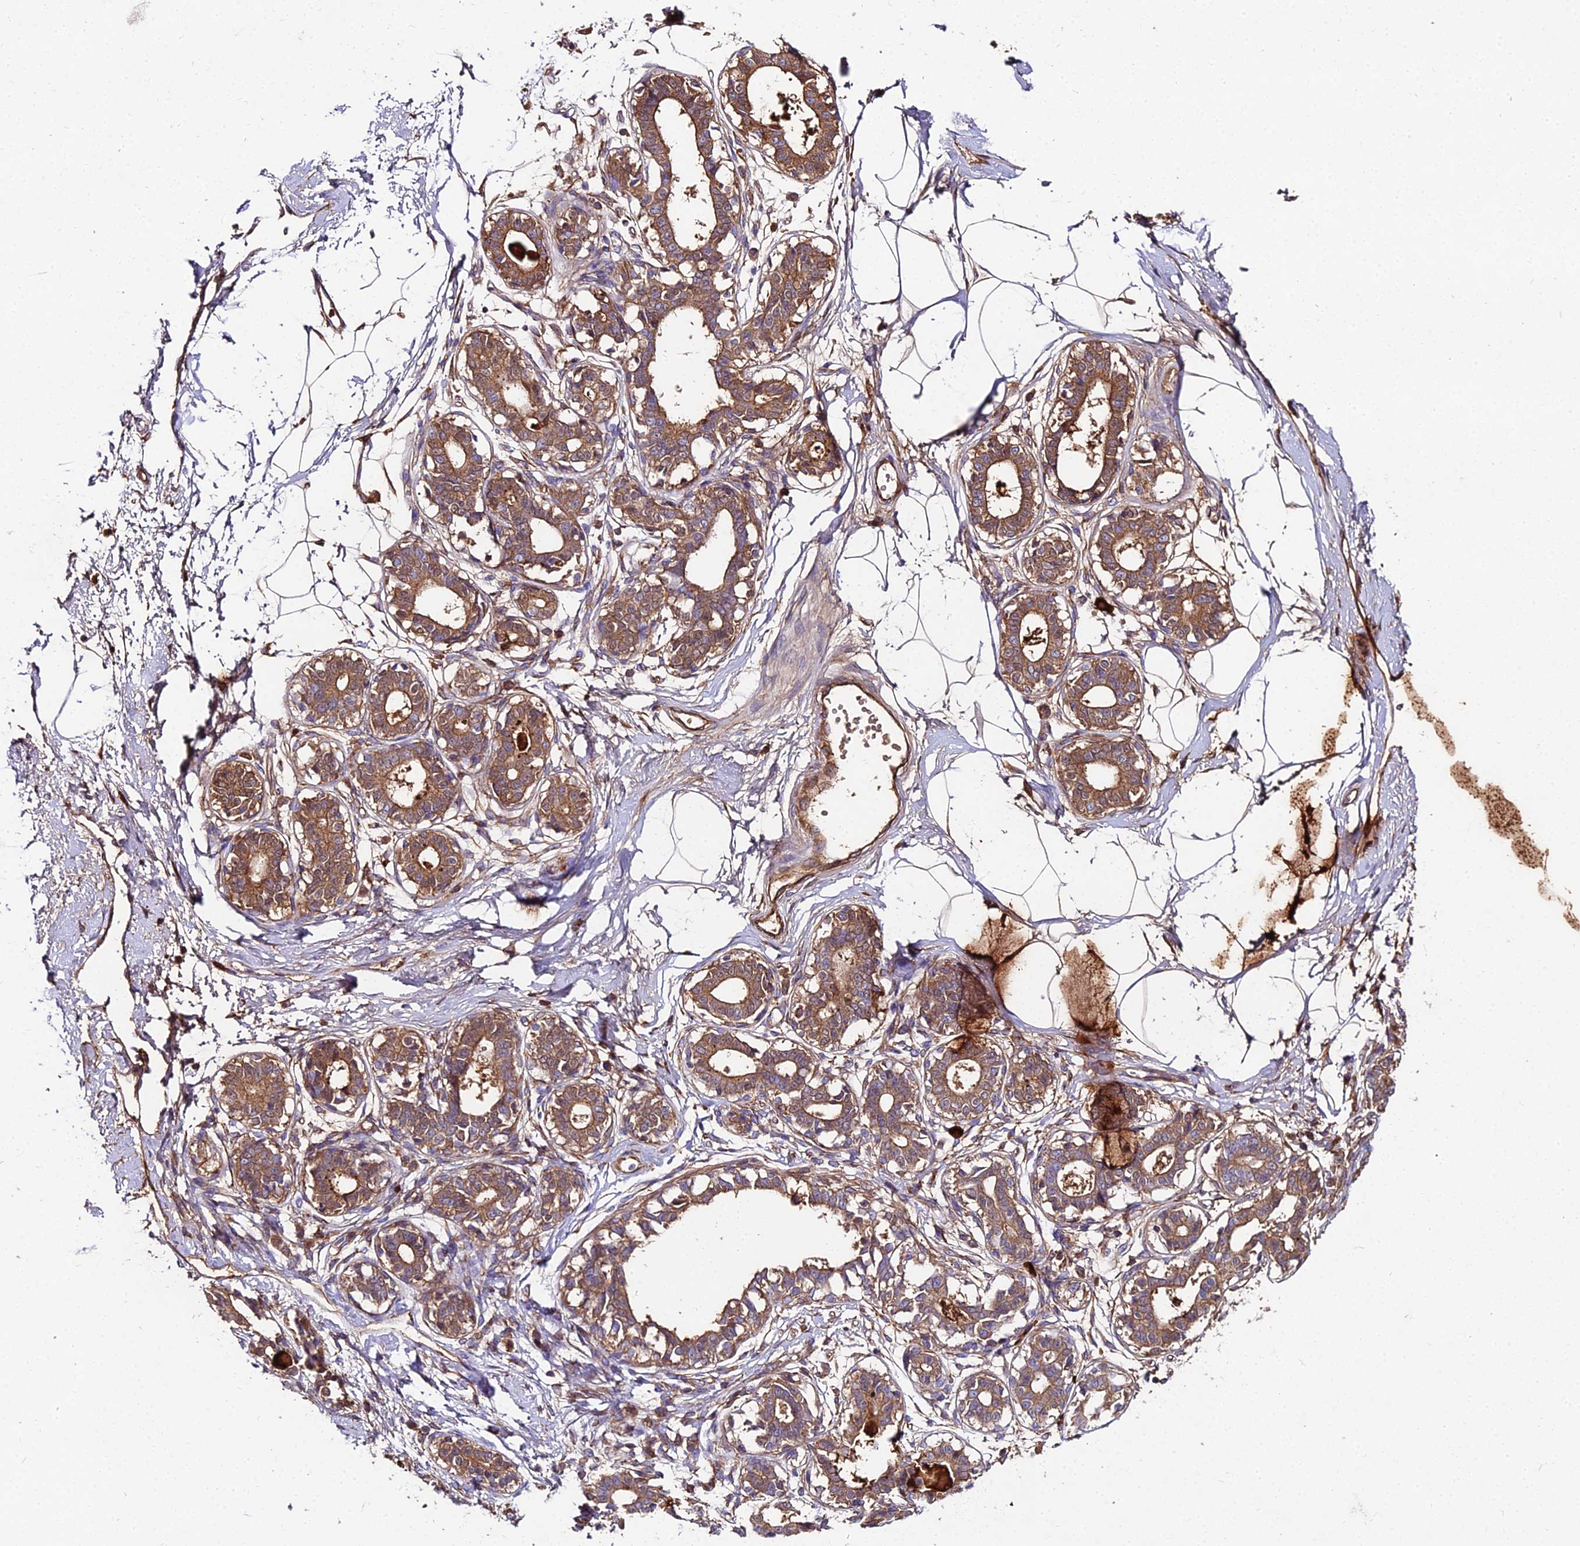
{"staining": {"intensity": "moderate", "quantity": ">75%", "location": "cytoplasmic/membranous"}, "tissue": "breast", "cell_type": "Adipocytes", "image_type": "normal", "snomed": [{"axis": "morphology", "description": "Normal tissue, NOS"}, {"axis": "topography", "description": "Breast"}], "caption": "The micrograph exhibits immunohistochemical staining of benign breast. There is moderate cytoplasmic/membranous staining is appreciated in approximately >75% of adipocytes.", "gene": "BEX4", "patient": {"sex": "female", "age": 45}}